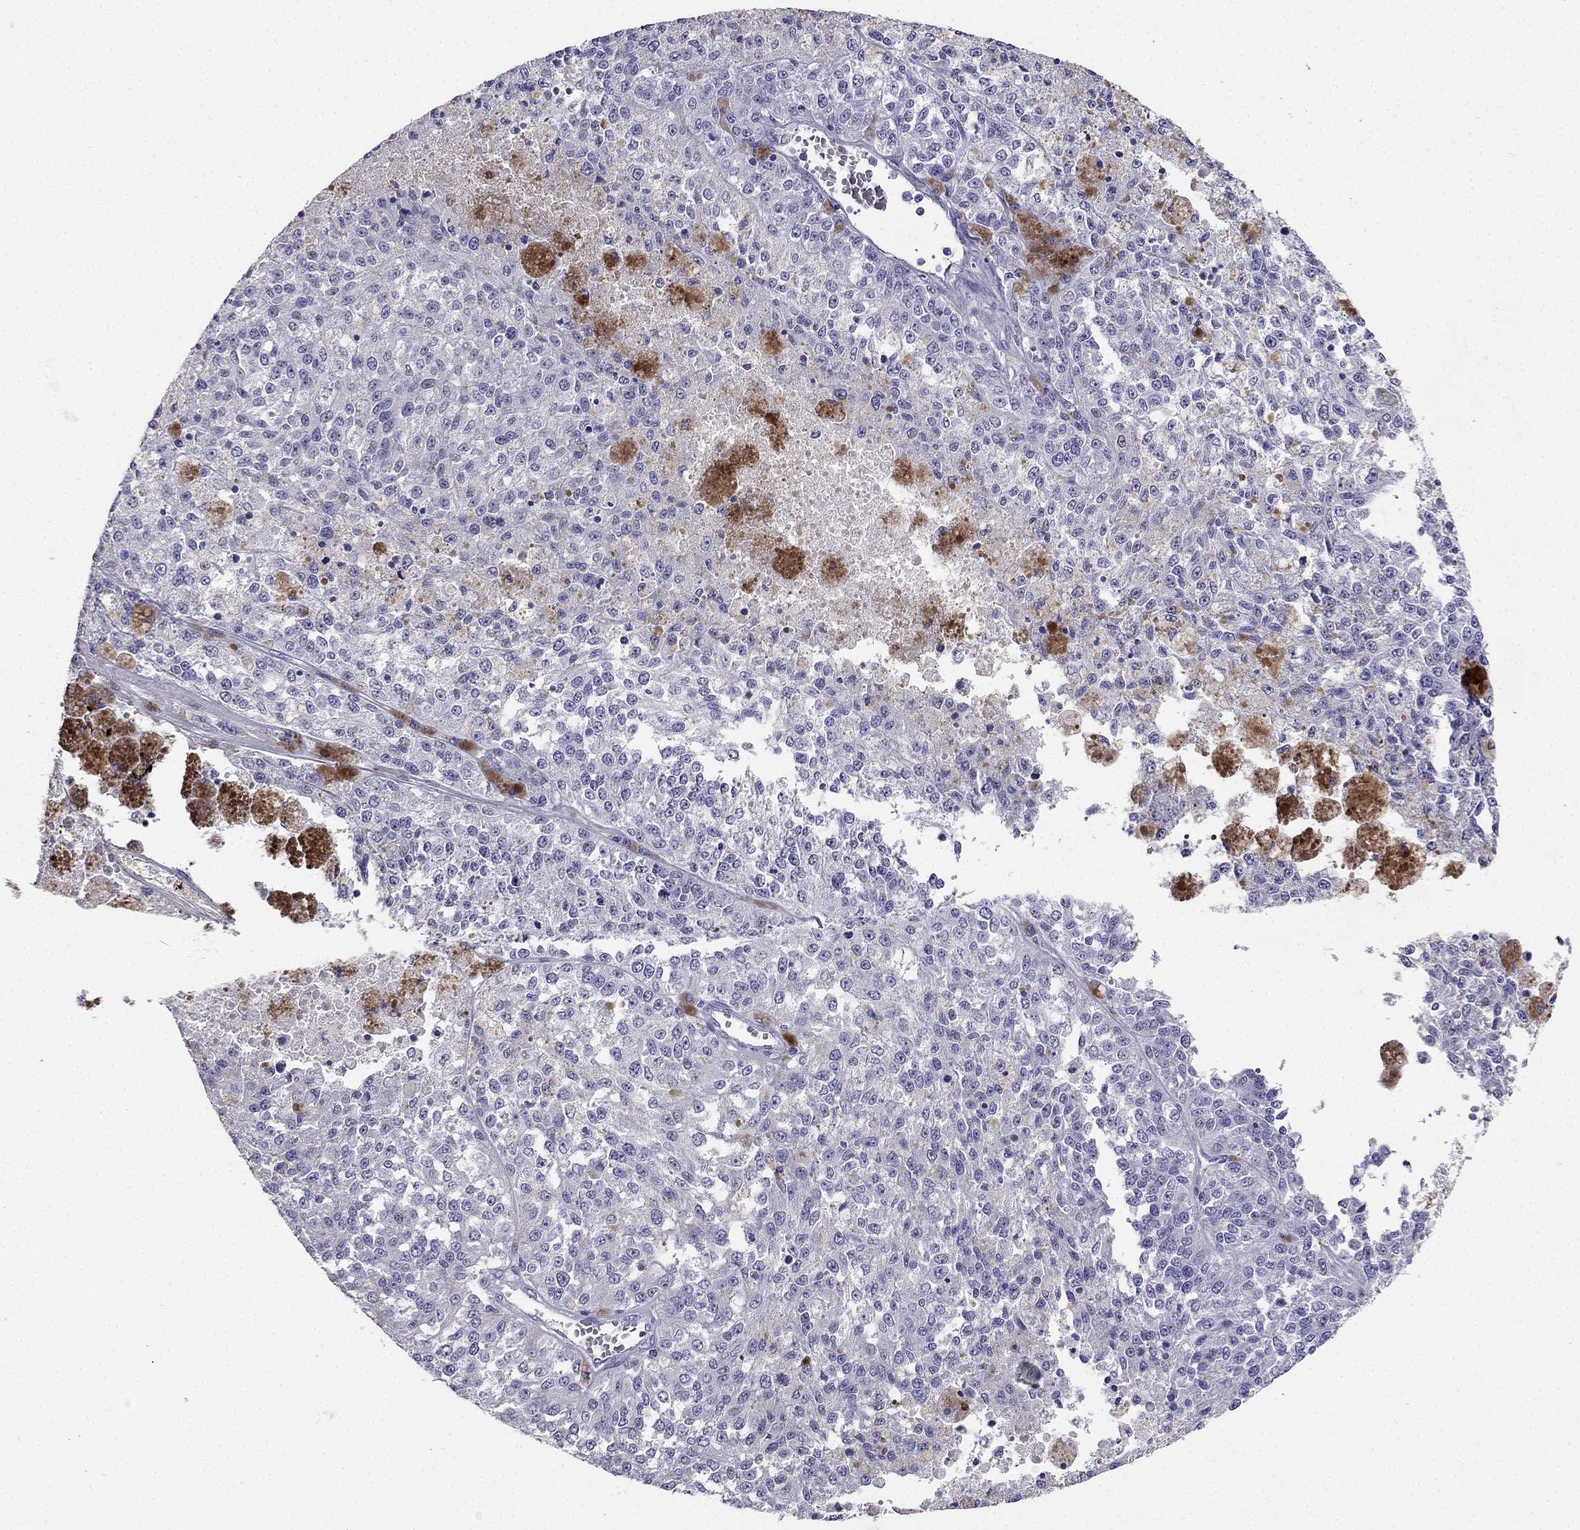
{"staining": {"intensity": "negative", "quantity": "none", "location": "none"}, "tissue": "melanoma", "cell_type": "Tumor cells", "image_type": "cancer", "snomed": [{"axis": "morphology", "description": "Malignant melanoma, Metastatic site"}, {"axis": "topography", "description": "Lymph node"}], "caption": "Immunohistochemistry (IHC) of malignant melanoma (metastatic site) exhibits no expression in tumor cells. (DAB immunohistochemistry with hematoxylin counter stain).", "gene": "ARID3A", "patient": {"sex": "female", "age": 64}}